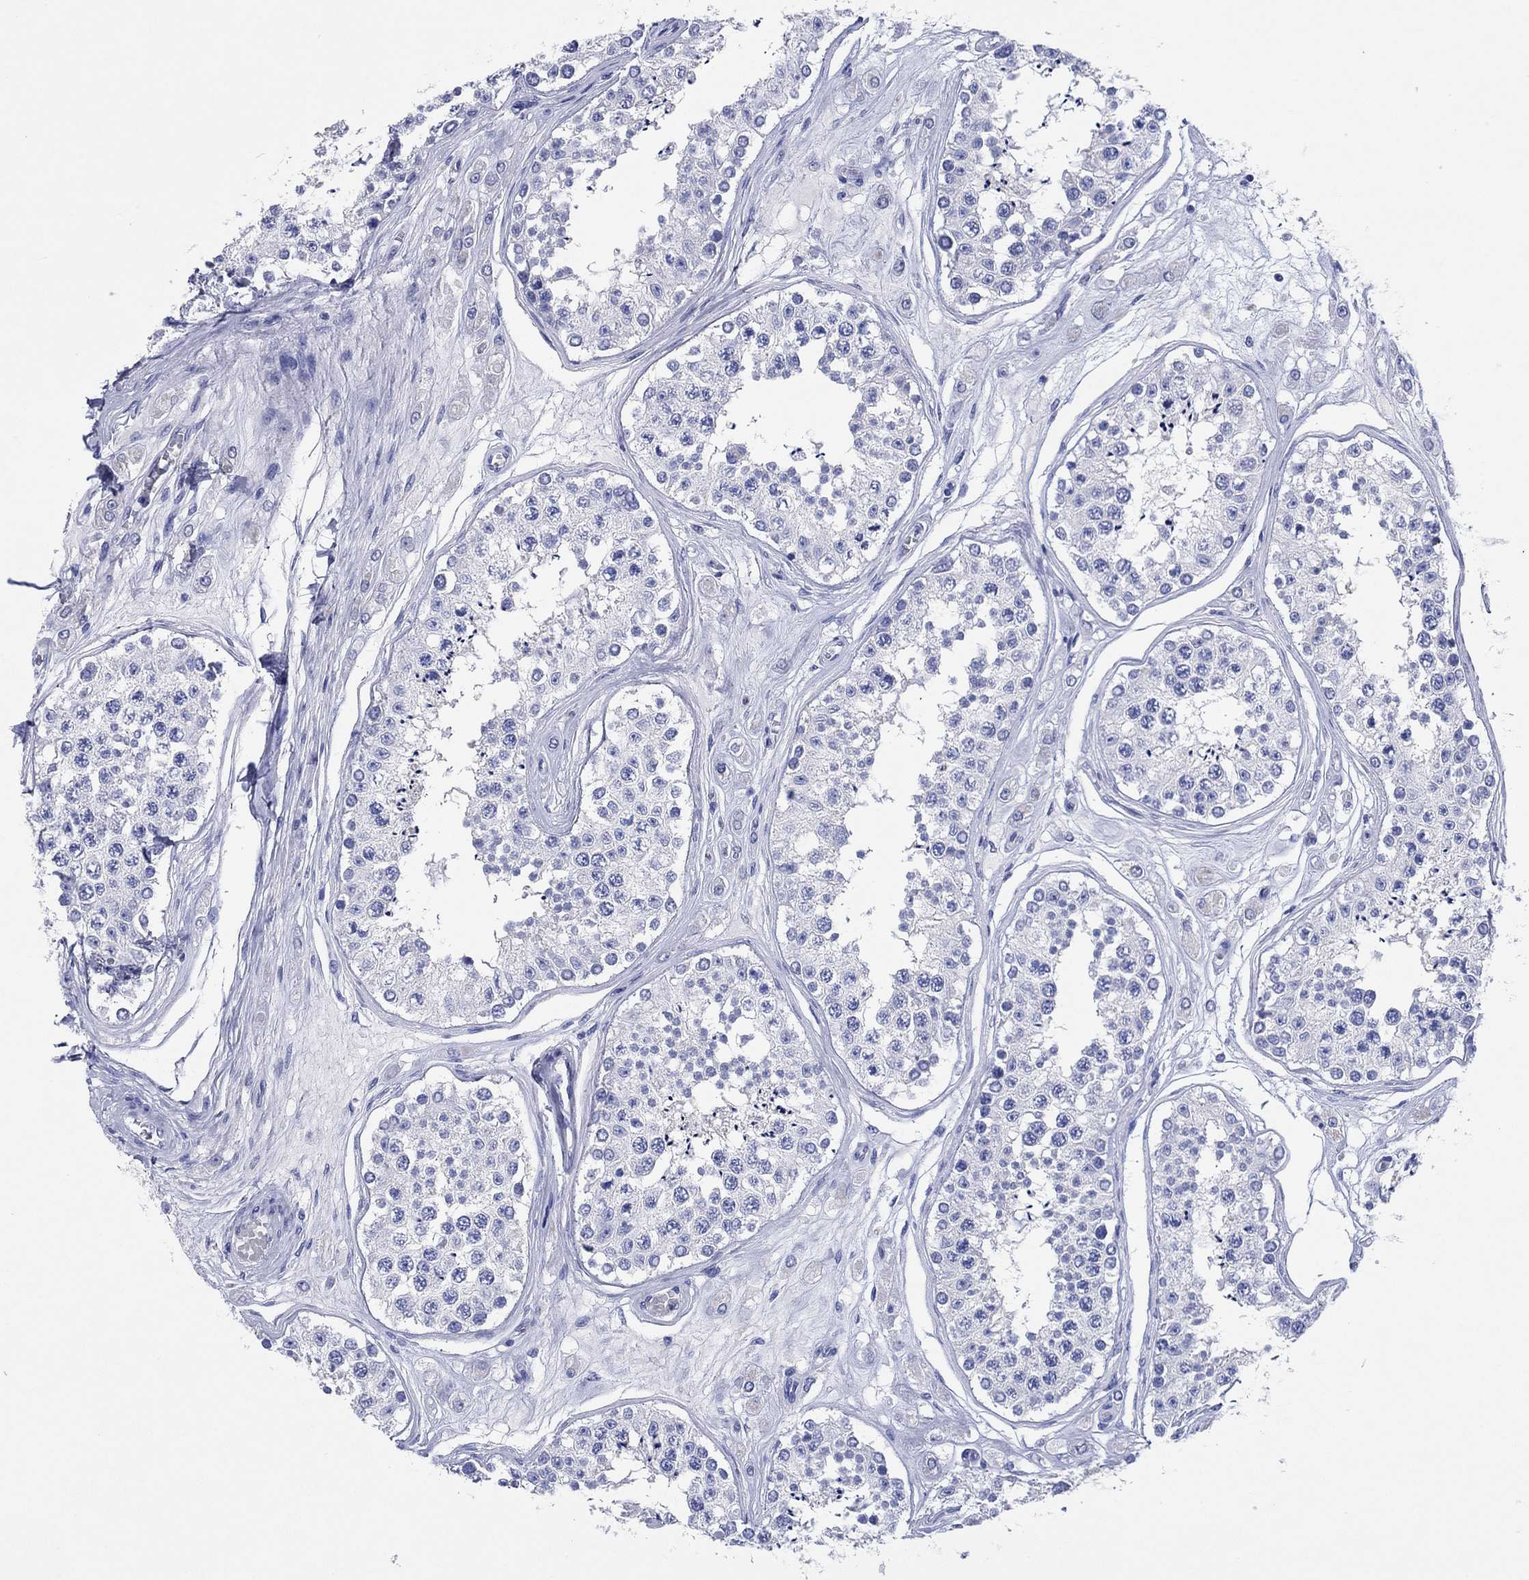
{"staining": {"intensity": "negative", "quantity": "none", "location": "none"}, "tissue": "testis", "cell_type": "Cells in seminiferous ducts", "image_type": "normal", "snomed": [{"axis": "morphology", "description": "Normal tissue, NOS"}, {"axis": "topography", "description": "Testis"}], "caption": "Human testis stained for a protein using IHC displays no positivity in cells in seminiferous ducts.", "gene": "HCRT", "patient": {"sex": "male", "age": 25}}